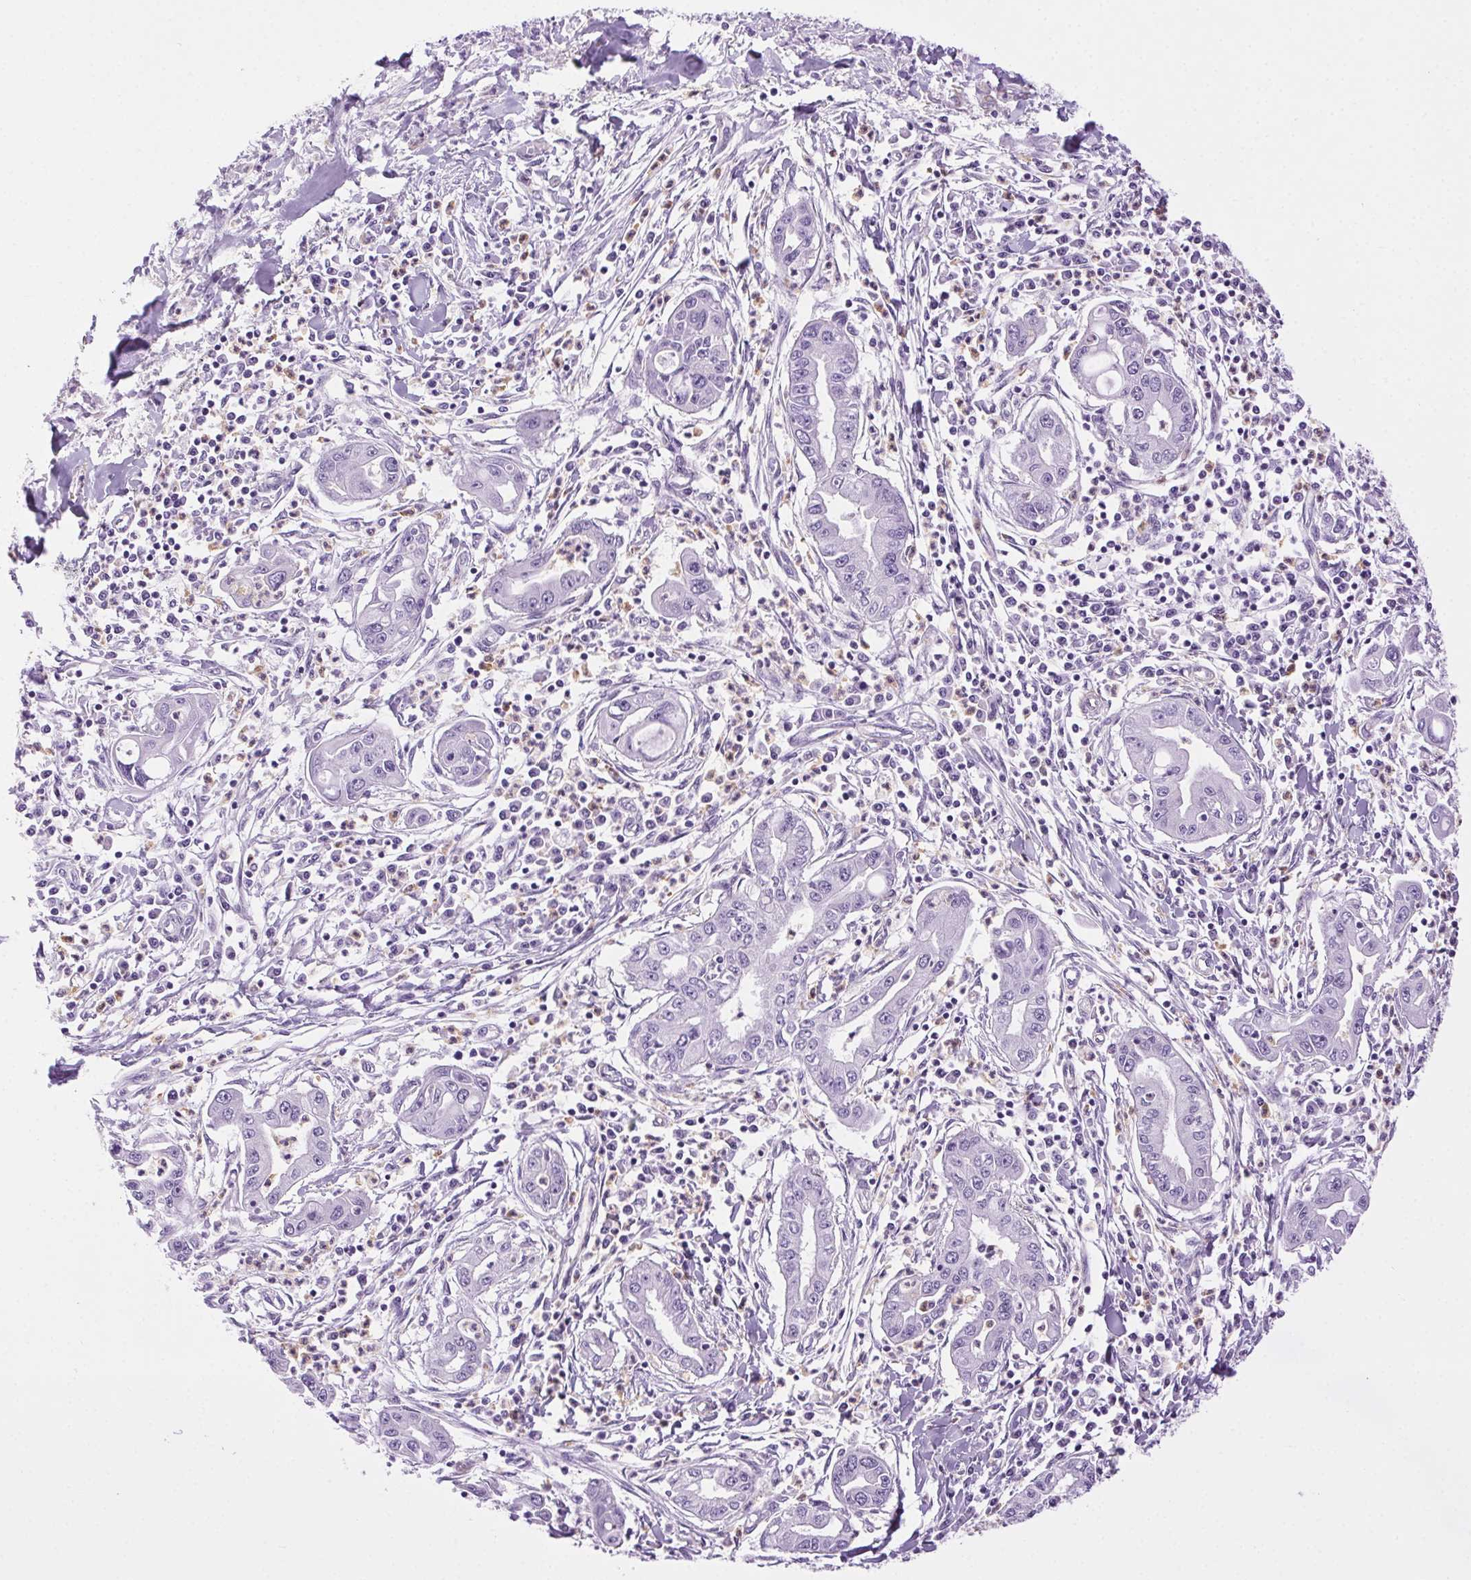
{"staining": {"intensity": "negative", "quantity": "none", "location": "none"}, "tissue": "pancreatic cancer", "cell_type": "Tumor cells", "image_type": "cancer", "snomed": [{"axis": "morphology", "description": "Adenocarcinoma, NOS"}, {"axis": "topography", "description": "Pancreas"}], "caption": "Immunohistochemistry of human pancreatic cancer reveals no positivity in tumor cells.", "gene": "SHCBP1L", "patient": {"sex": "male", "age": 72}}